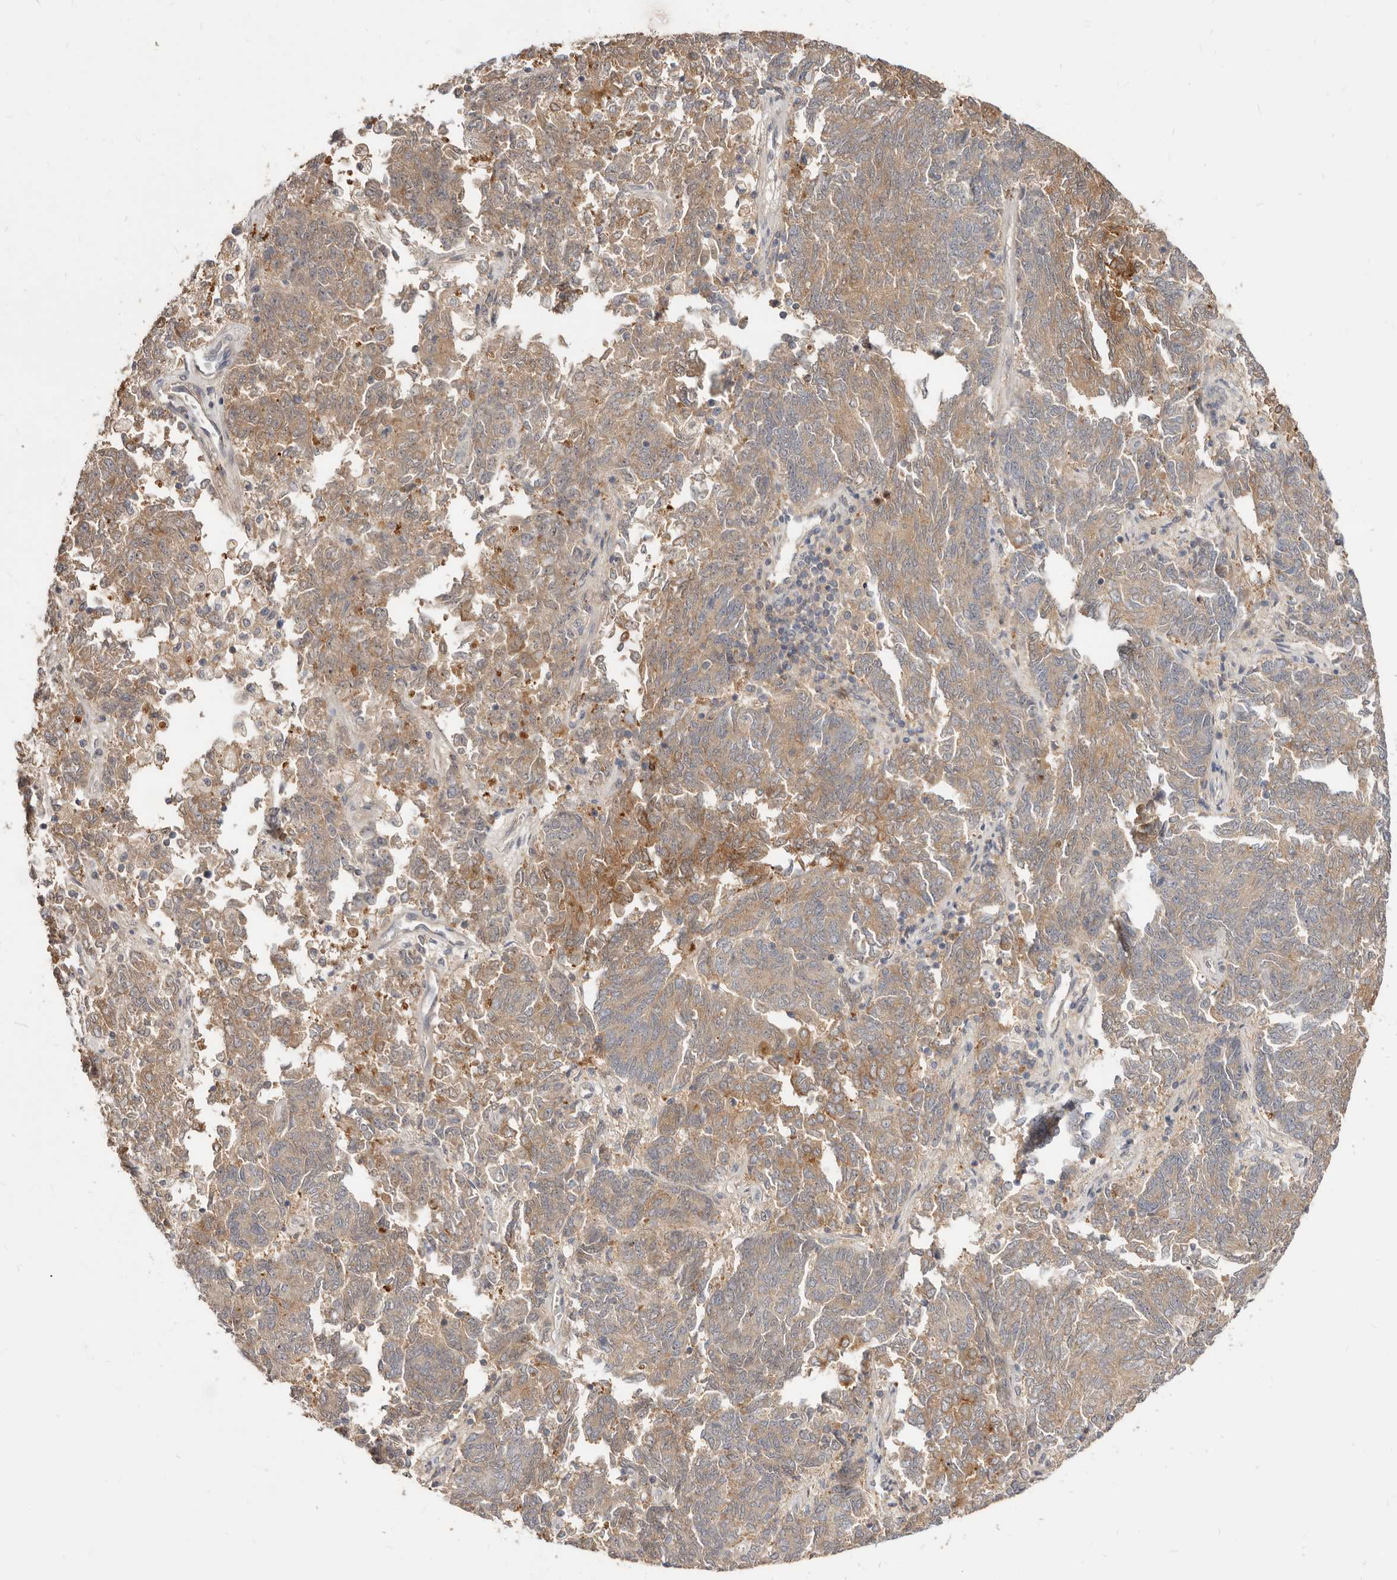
{"staining": {"intensity": "moderate", "quantity": "25%-75%", "location": "cytoplasmic/membranous"}, "tissue": "endometrial cancer", "cell_type": "Tumor cells", "image_type": "cancer", "snomed": [{"axis": "morphology", "description": "Adenocarcinoma, NOS"}, {"axis": "topography", "description": "Endometrium"}], "caption": "The histopathology image demonstrates a brown stain indicating the presence of a protein in the cytoplasmic/membranous of tumor cells in endometrial cancer (adenocarcinoma).", "gene": "TC2N", "patient": {"sex": "female", "age": 80}}